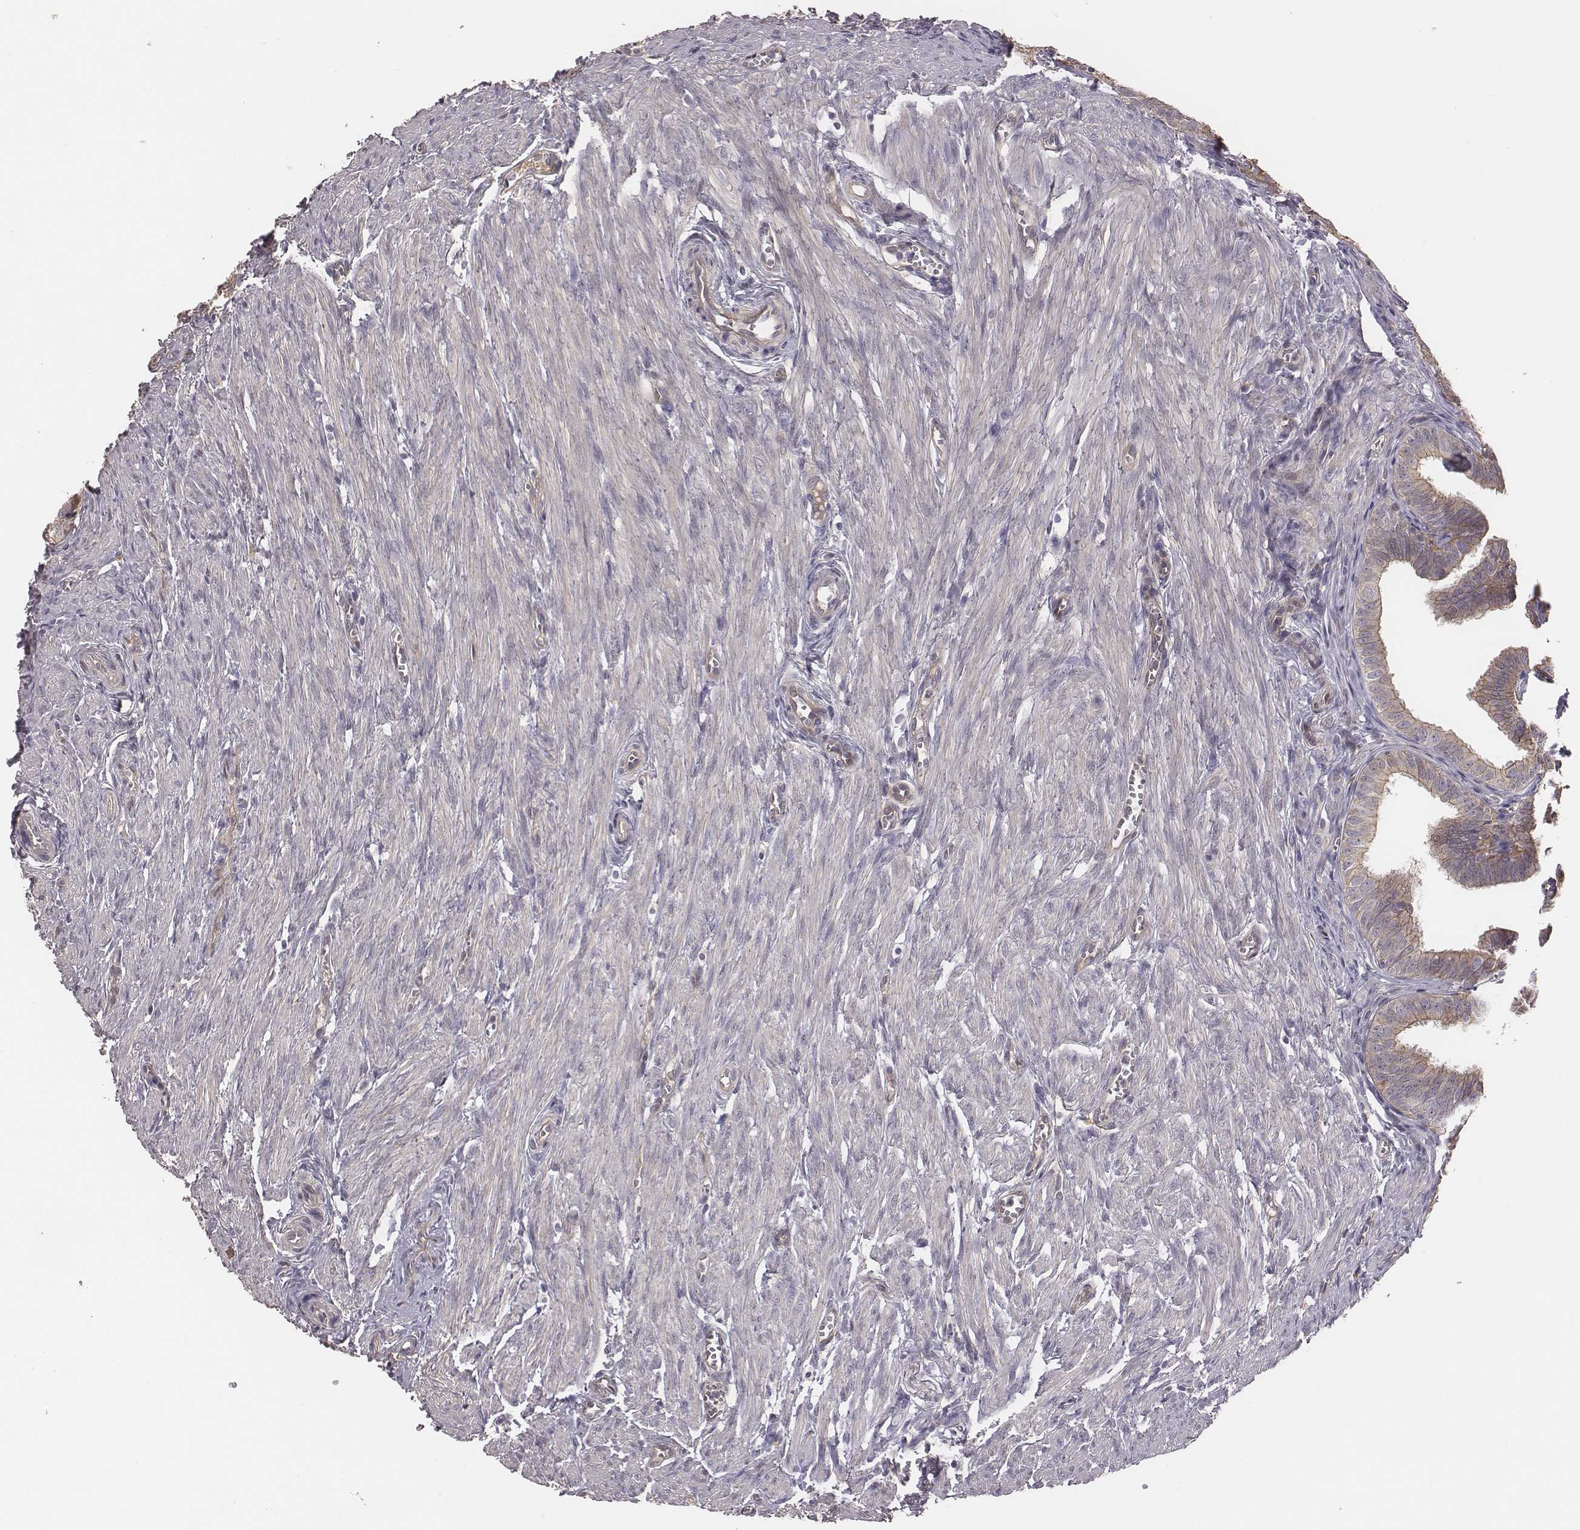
{"staining": {"intensity": "weak", "quantity": "25%-75%", "location": "cytoplasmic/membranous"}, "tissue": "fallopian tube", "cell_type": "Glandular cells", "image_type": "normal", "snomed": [{"axis": "morphology", "description": "Normal tissue, NOS"}, {"axis": "topography", "description": "Fallopian tube"}], "caption": "This micrograph shows IHC staining of normal human fallopian tube, with low weak cytoplasmic/membranous staining in about 25%-75% of glandular cells.", "gene": "SCARF1", "patient": {"sex": "female", "age": 25}}